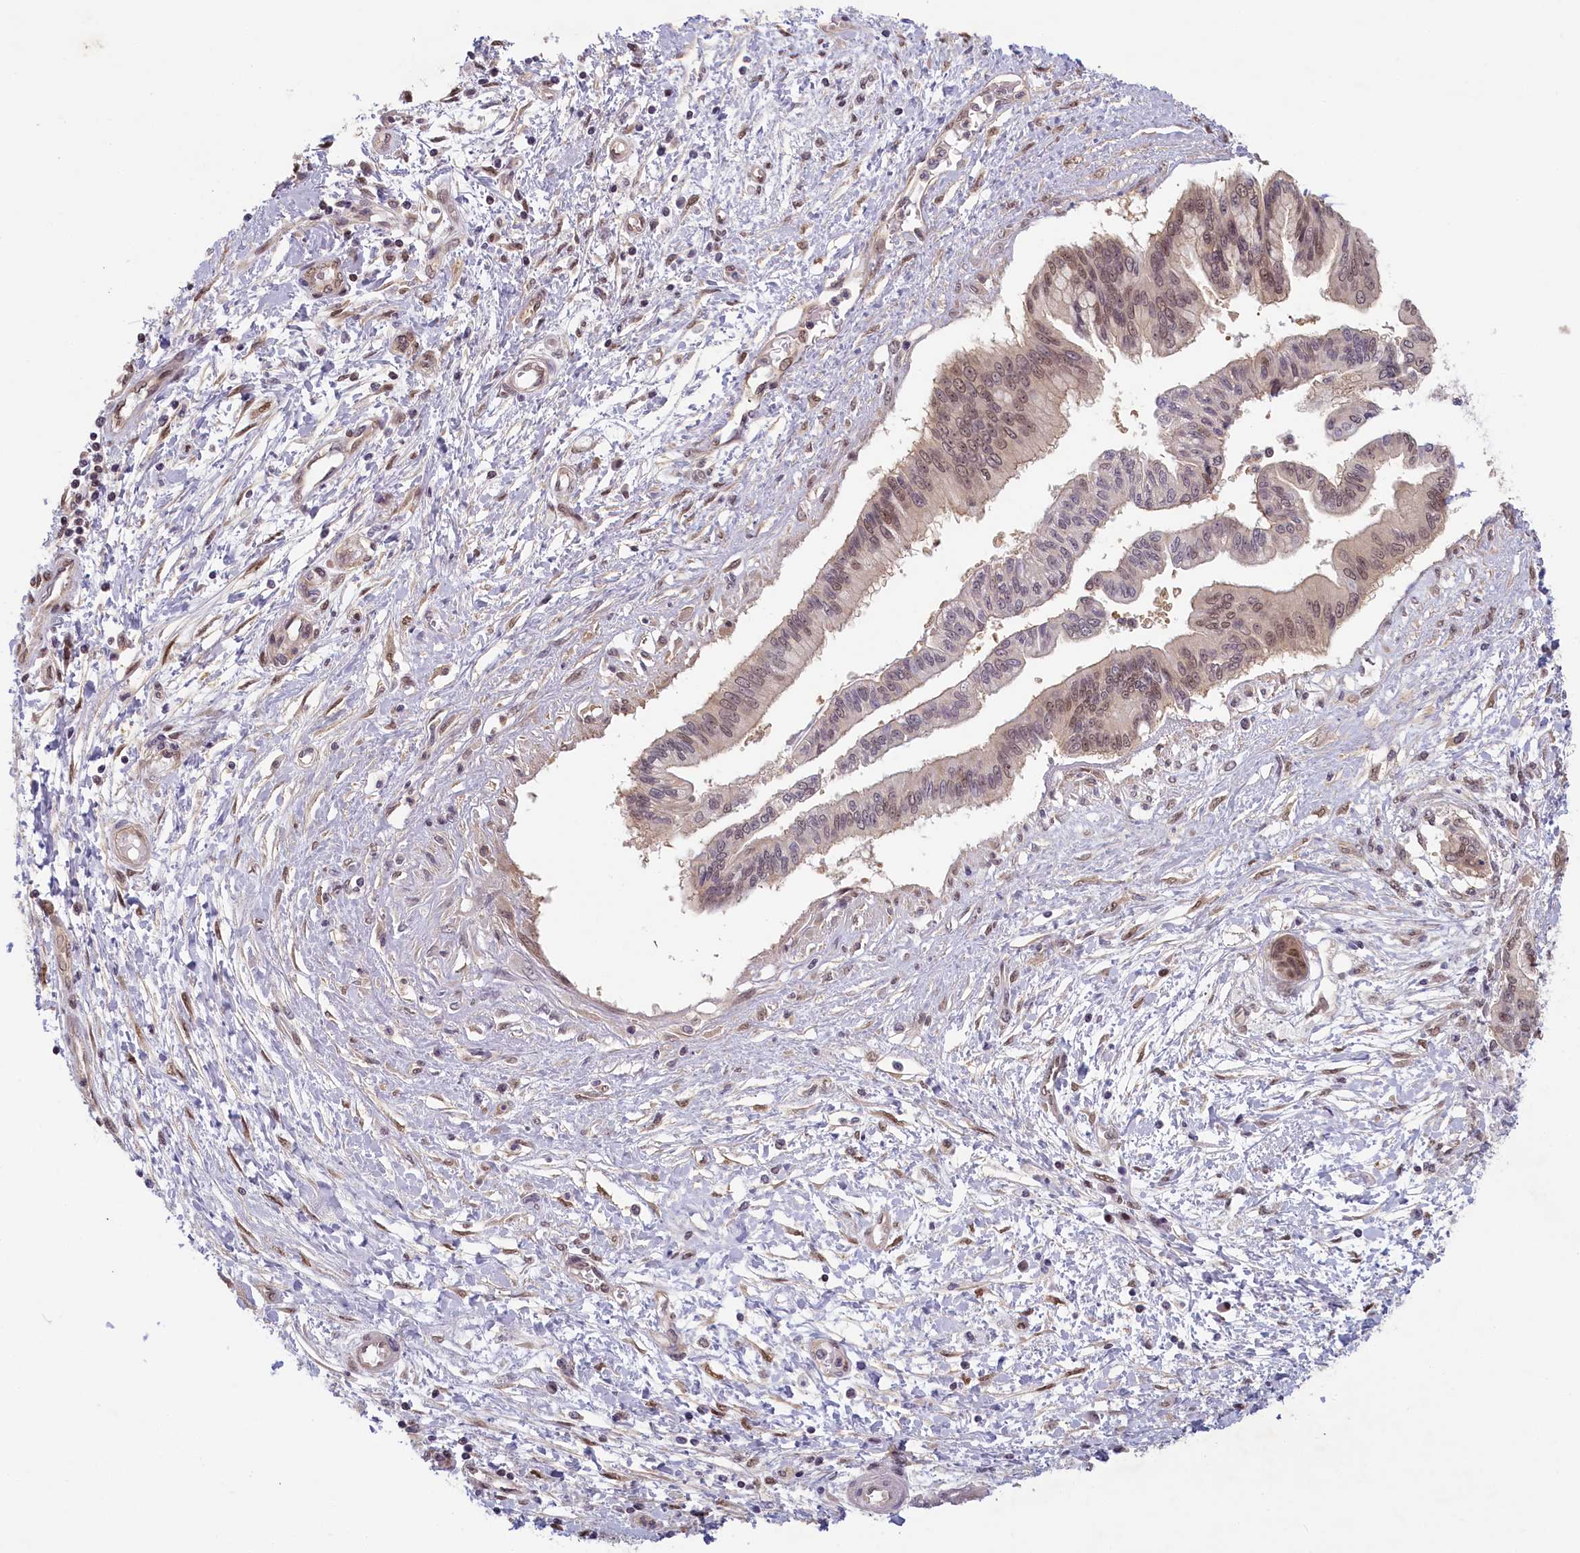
{"staining": {"intensity": "moderate", "quantity": "25%-75%", "location": "nuclear"}, "tissue": "pancreatic cancer", "cell_type": "Tumor cells", "image_type": "cancer", "snomed": [{"axis": "morphology", "description": "Adenocarcinoma, NOS"}, {"axis": "topography", "description": "Pancreas"}], "caption": "A photomicrograph of human pancreatic adenocarcinoma stained for a protein demonstrates moderate nuclear brown staining in tumor cells. Nuclei are stained in blue.", "gene": "C19orf44", "patient": {"sex": "male", "age": 46}}